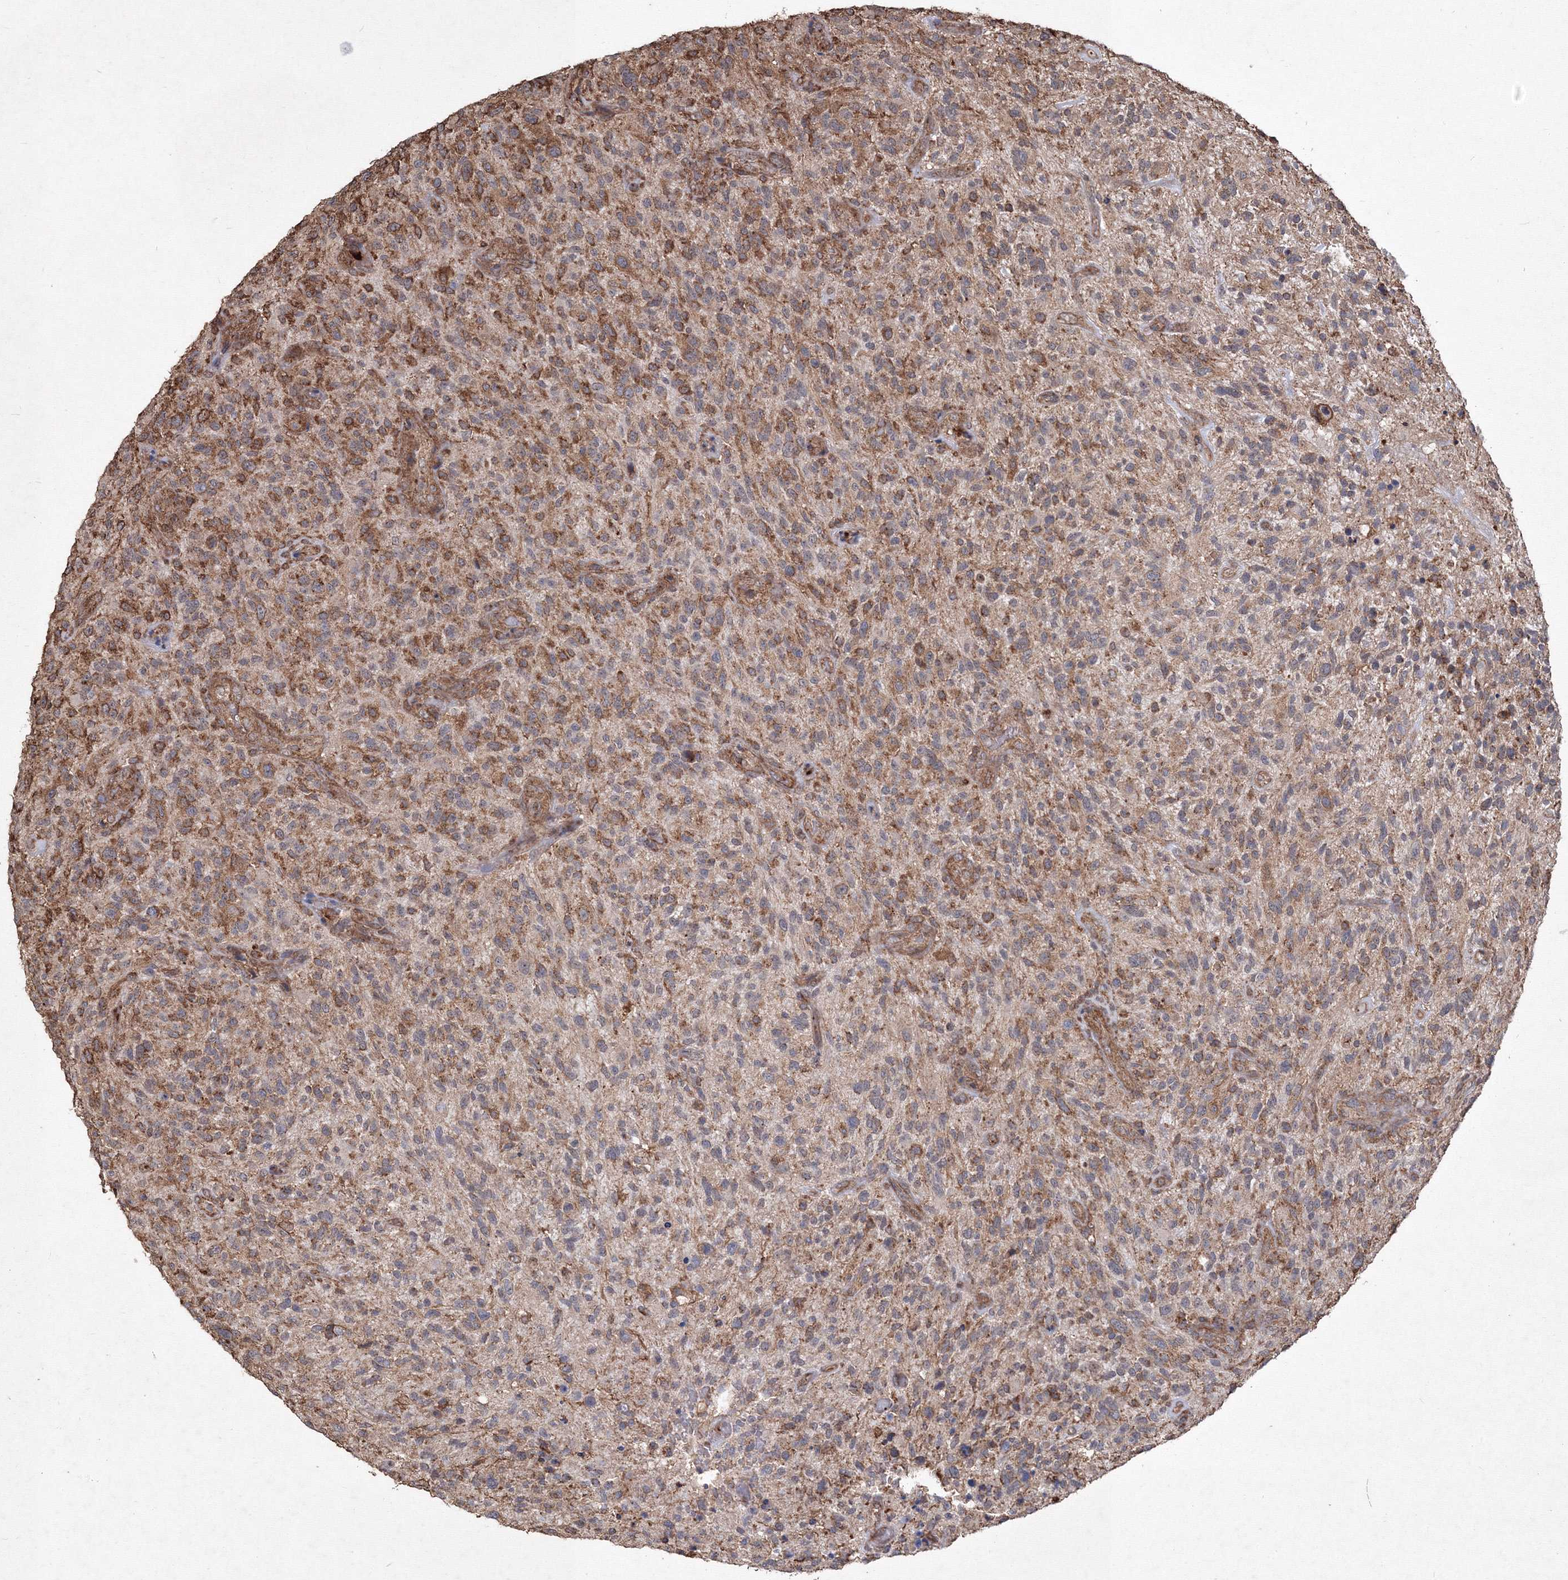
{"staining": {"intensity": "moderate", "quantity": "25%-75%", "location": "cytoplasmic/membranous"}, "tissue": "glioma", "cell_type": "Tumor cells", "image_type": "cancer", "snomed": [{"axis": "morphology", "description": "Glioma, malignant, High grade"}, {"axis": "topography", "description": "Brain"}], "caption": "DAB (3,3'-diaminobenzidine) immunohistochemical staining of glioma reveals moderate cytoplasmic/membranous protein expression in about 25%-75% of tumor cells.", "gene": "TMEM139", "patient": {"sex": "male", "age": 47}}